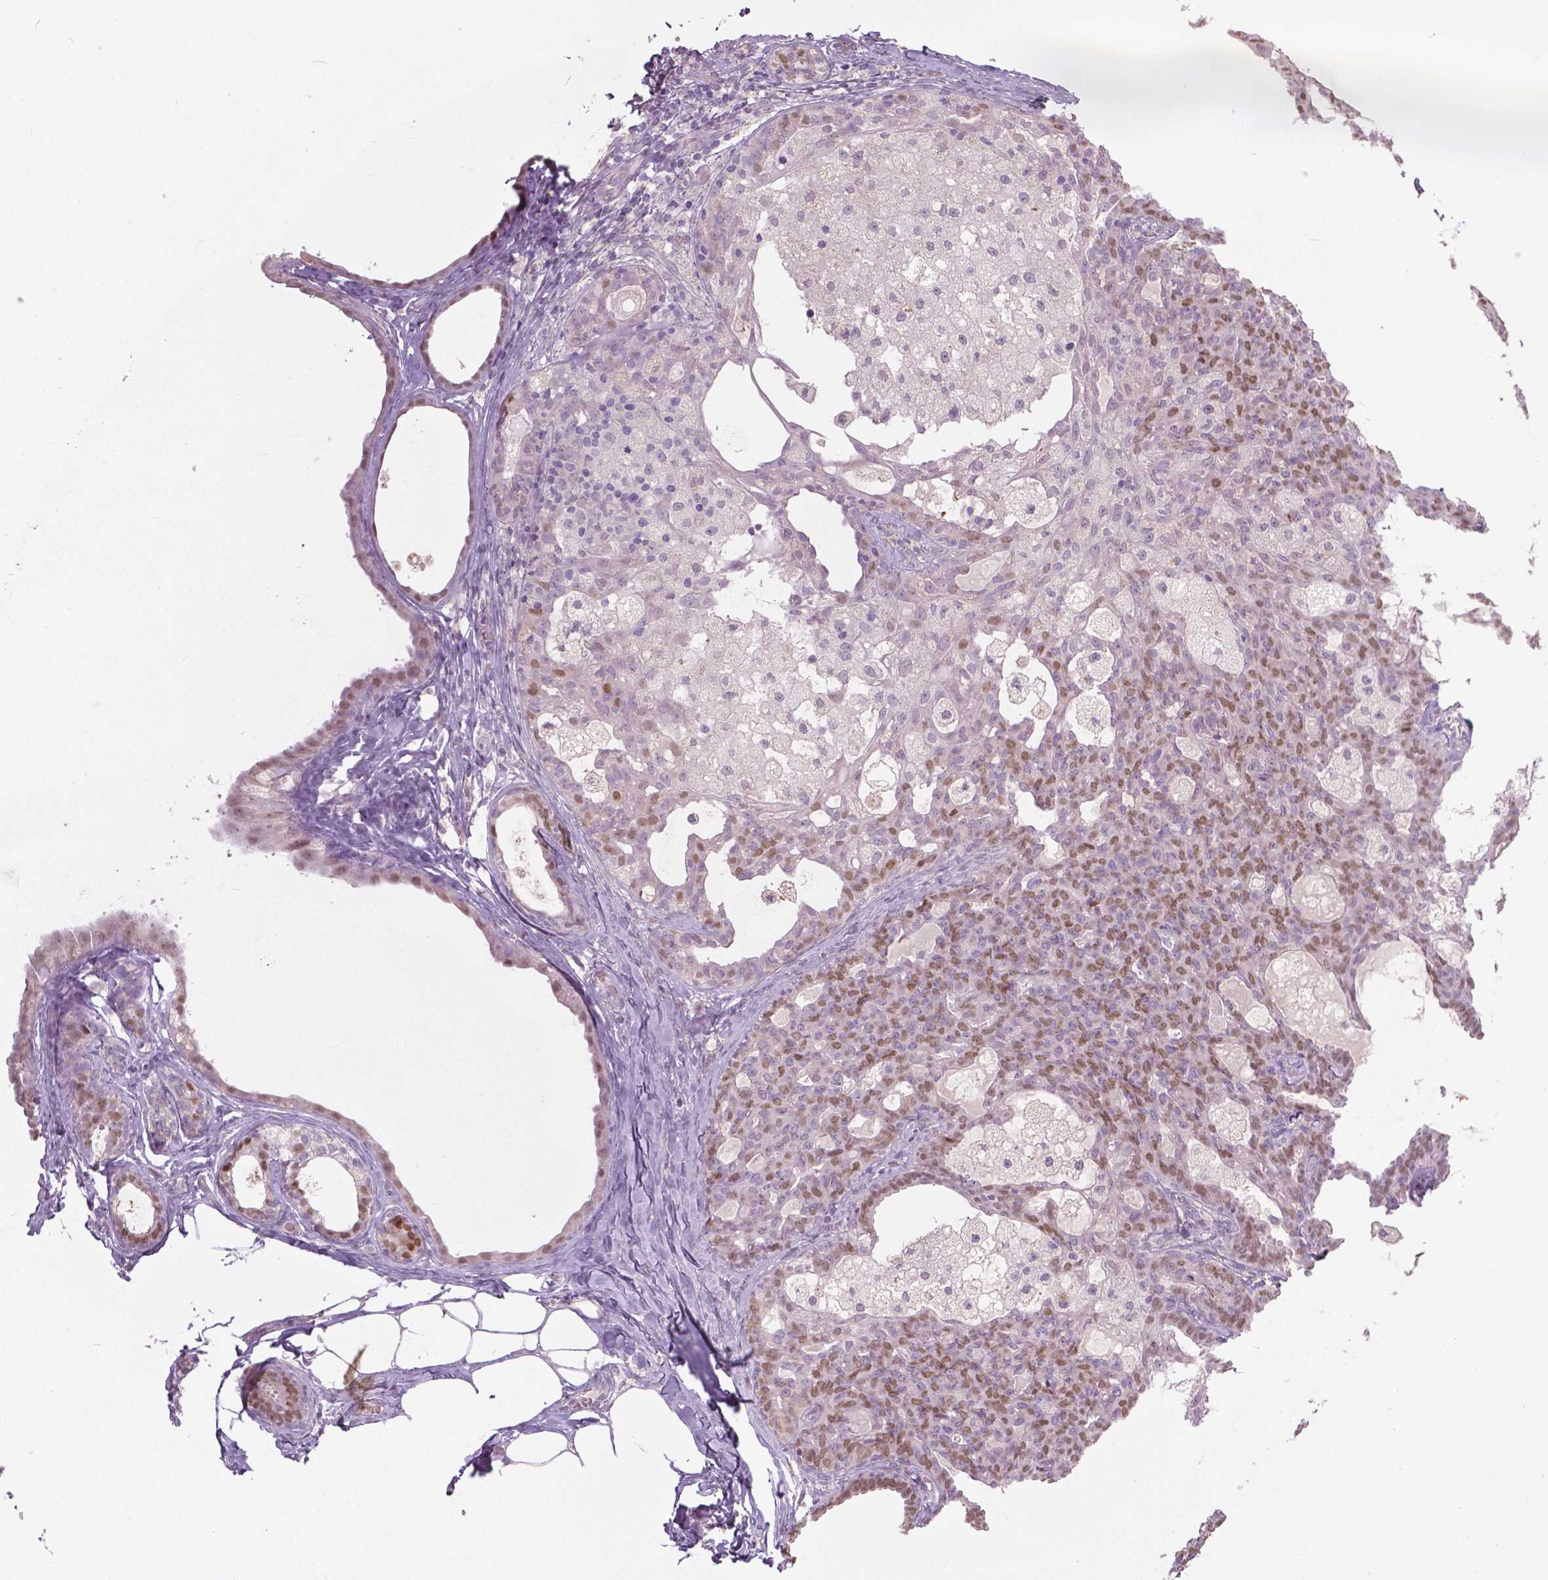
{"staining": {"intensity": "moderate", "quantity": "<25%", "location": "nuclear"}, "tissue": "breast cancer", "cell_type": "Tumor cells", "image_type": "cancer", "snomed": [{"axis": "morphology", "description": "Duct carcinoma"}, {"axis": "topography", "description": "Breast"}], "caption": "IHC of human breast infiltrating ductal carcinoma demonstrates low levels of moderate nuclear positivity in approximately <25% of tumor cells. The protein is stained brown, and the nuclei are stained in blue (DAB IHC with brightfield microscopy, high magnification).", "gene": "FOXA1", "patient": {"sex": "female", "age": 59}}